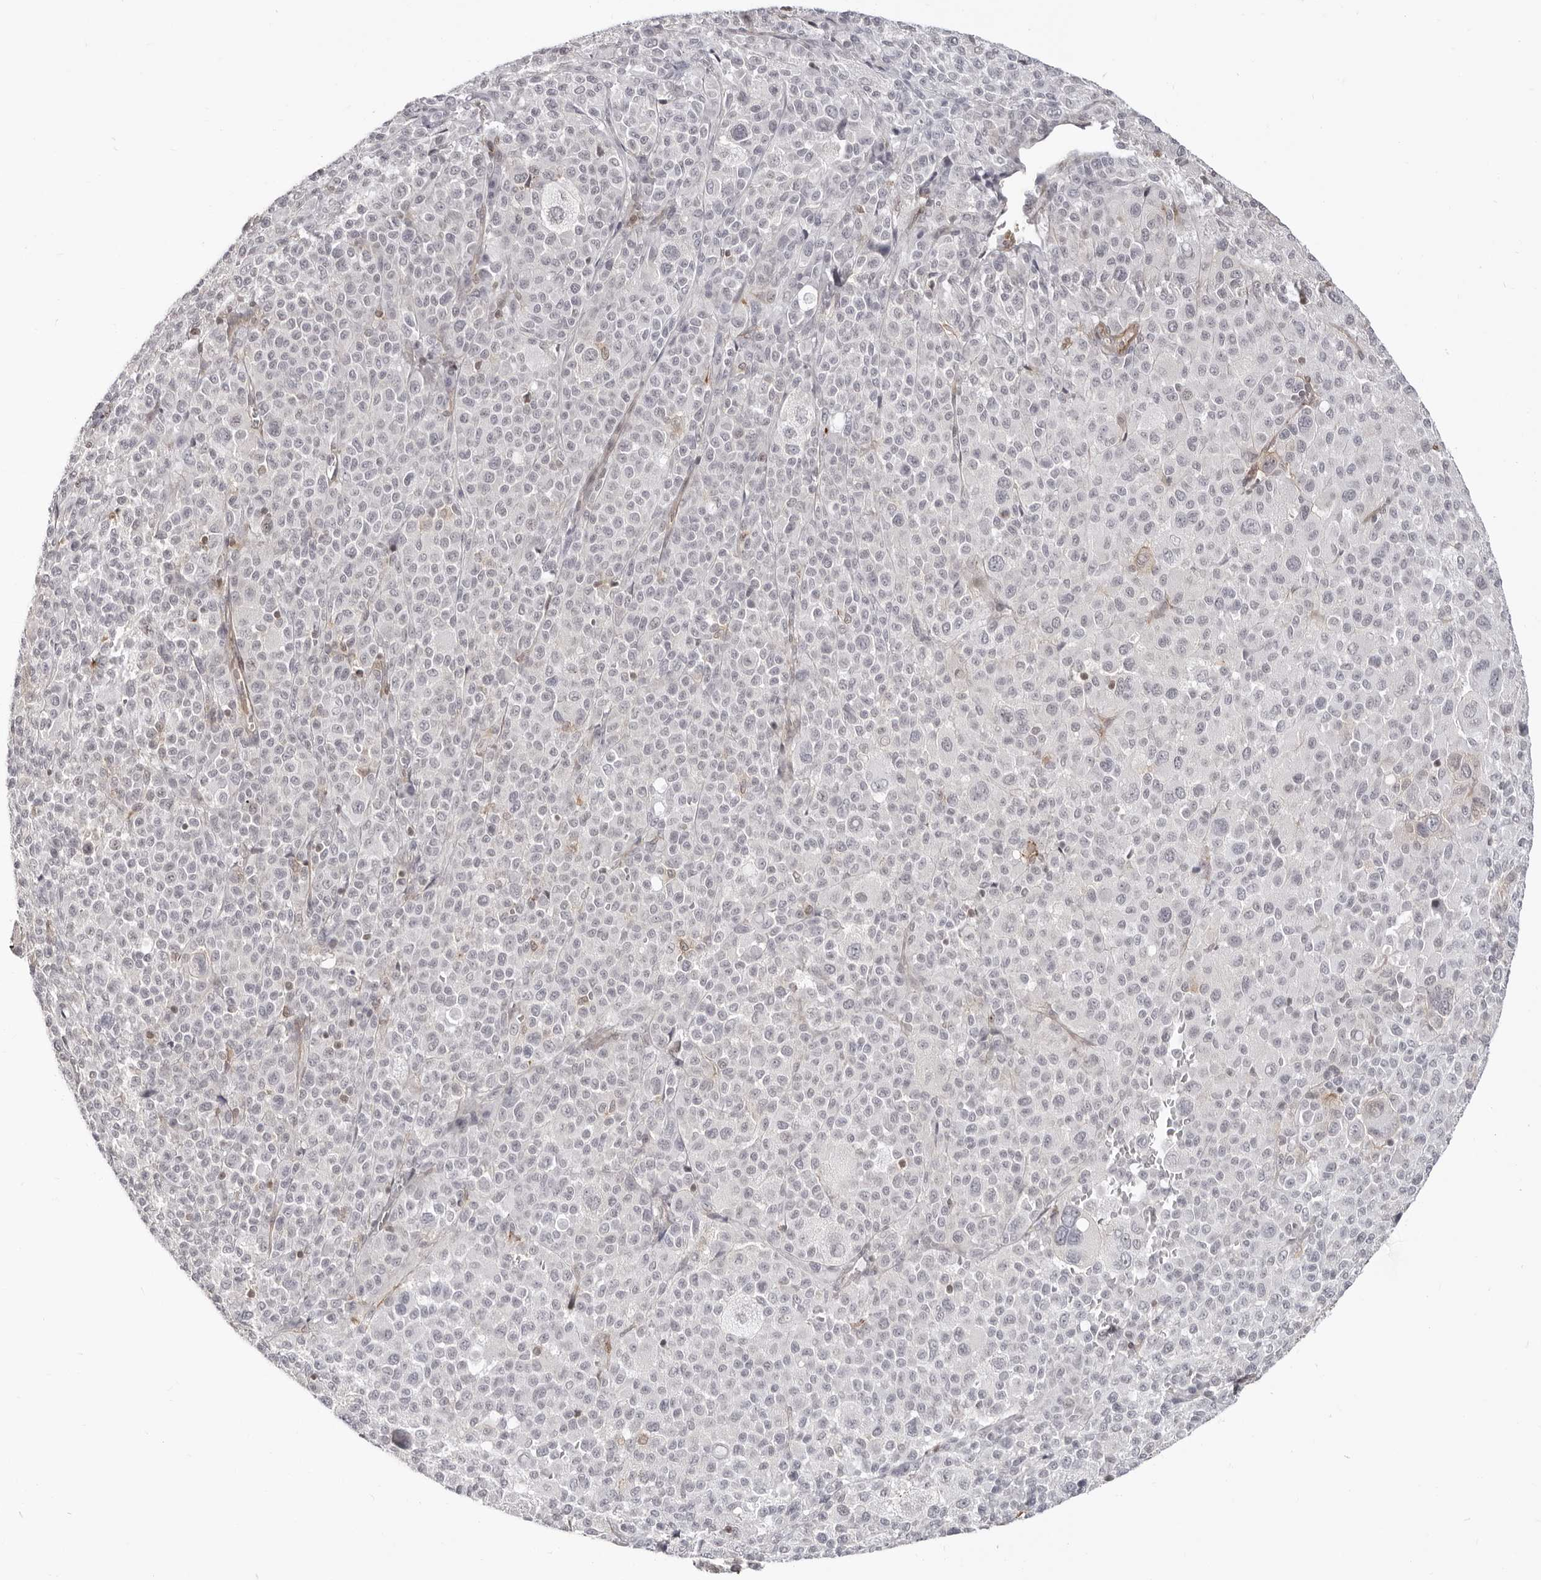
{"staining": {"intensity": "negative", "quantity": "none", "location": "none"}, "tissue": "melanoma", "cell_type": "Tumor cells", "image_type": "cancer", "snomed": [{"axis": "morphology", "description": "Malignant melanoma, Metastatic site"}, {"axis": "topography", "description": "Skin"}], "caption": "Protein analysis of melanoma exhibits no significant expression in tumor cells. (DAB (3,3'-diaminobenzidine) IHC, high magnification).", "gene": "UNK", "patient": {"sex": "female", "age": 74}}